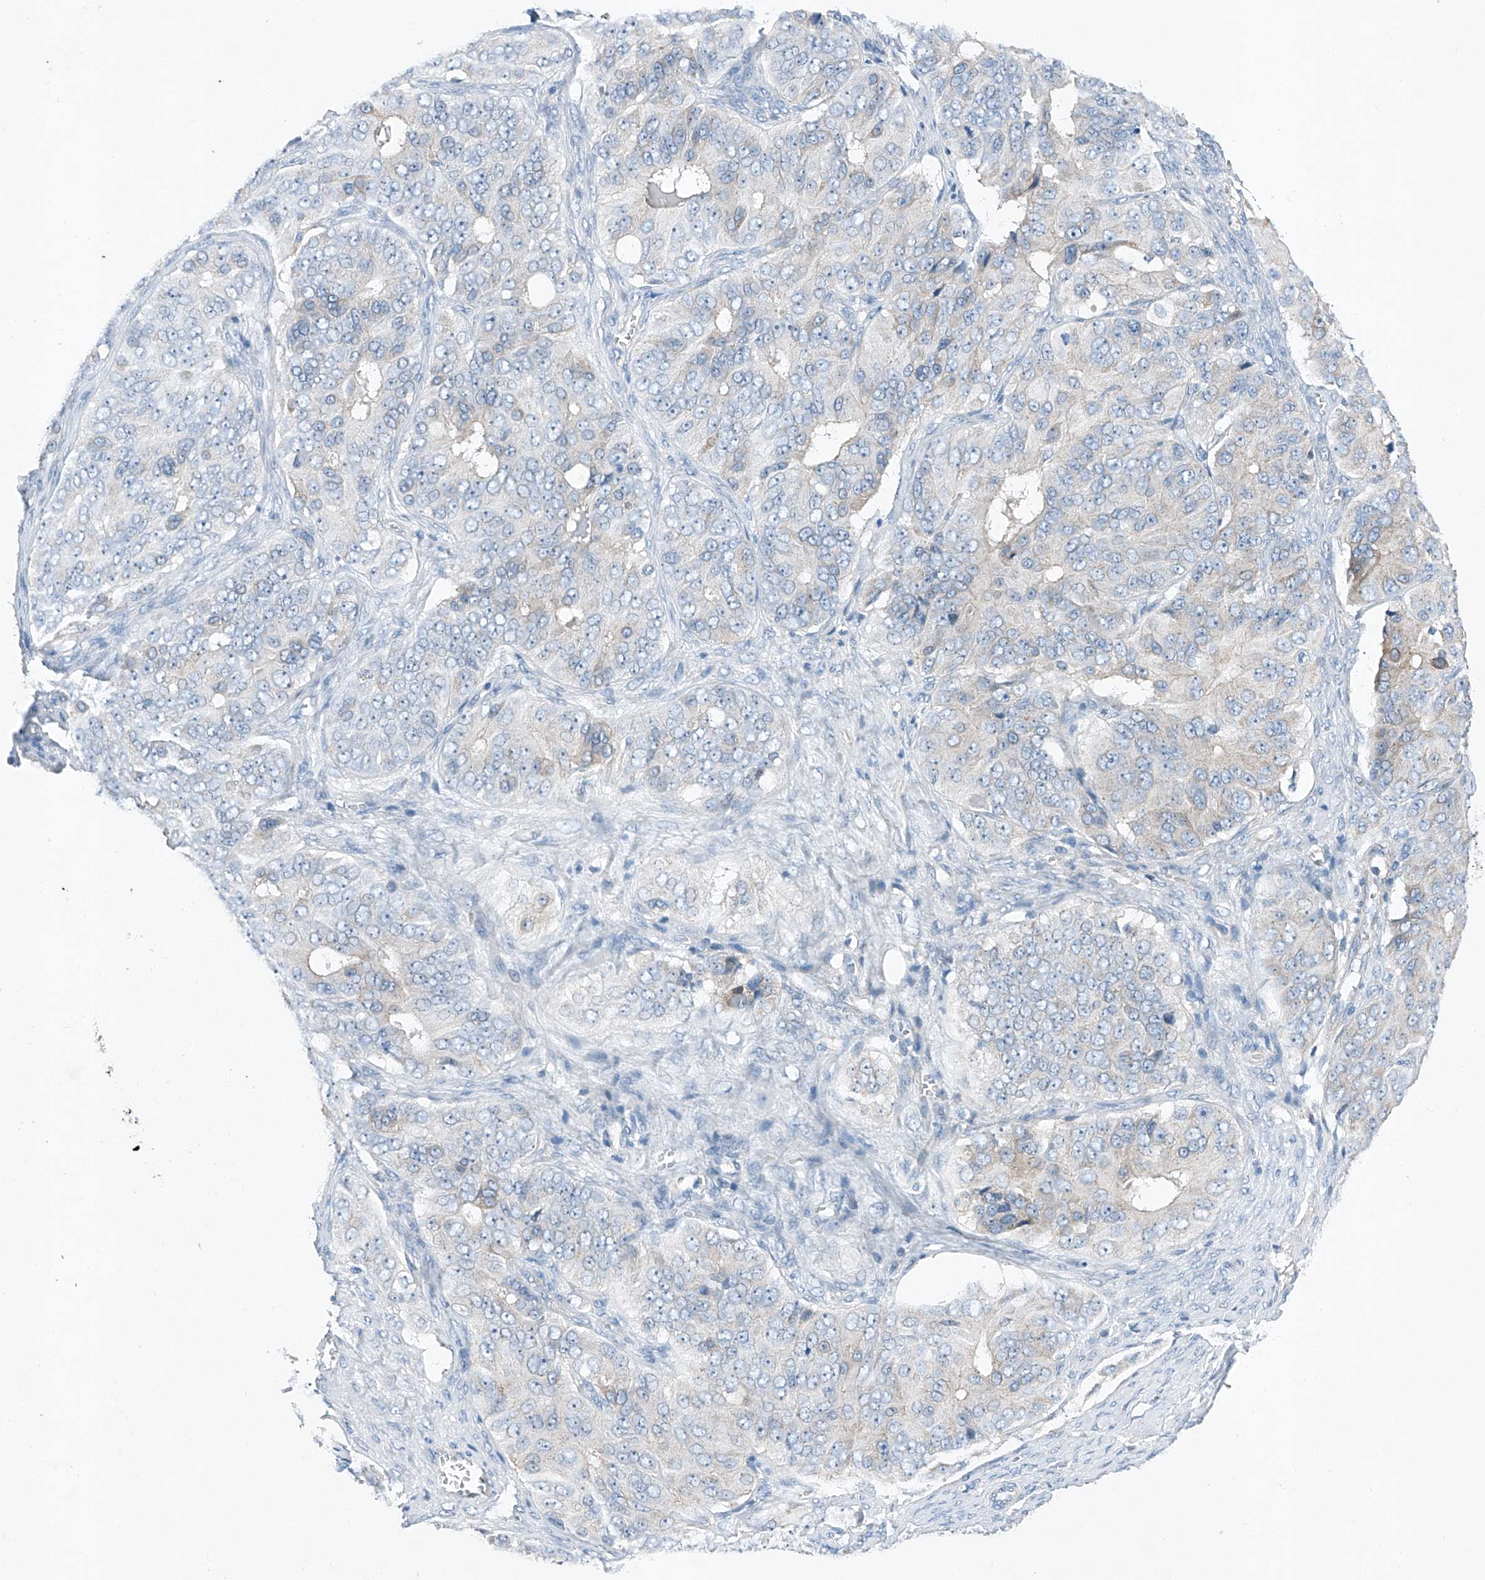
{"staining": {"intensity": "negative", "quantity": "none", "location": "none"}, "tissue": "ovarian cancer", "cell_type": "Tumor cells", "image_type": "cancer", "snomed": [{"axis": "morphology", "description": "Carcinoma, endometroid"}, {"axis": "topography", "description": "Ovary"}], "caption": "This histopathology image is of endometroid carcinoma (ovarian) stained with IHC to label a protein in brown with the nuclei are counter-stained blue. There is no staining in tumor cells.", "gene": "MDGA1", "patient": {"sex": "female", "age": 51}}